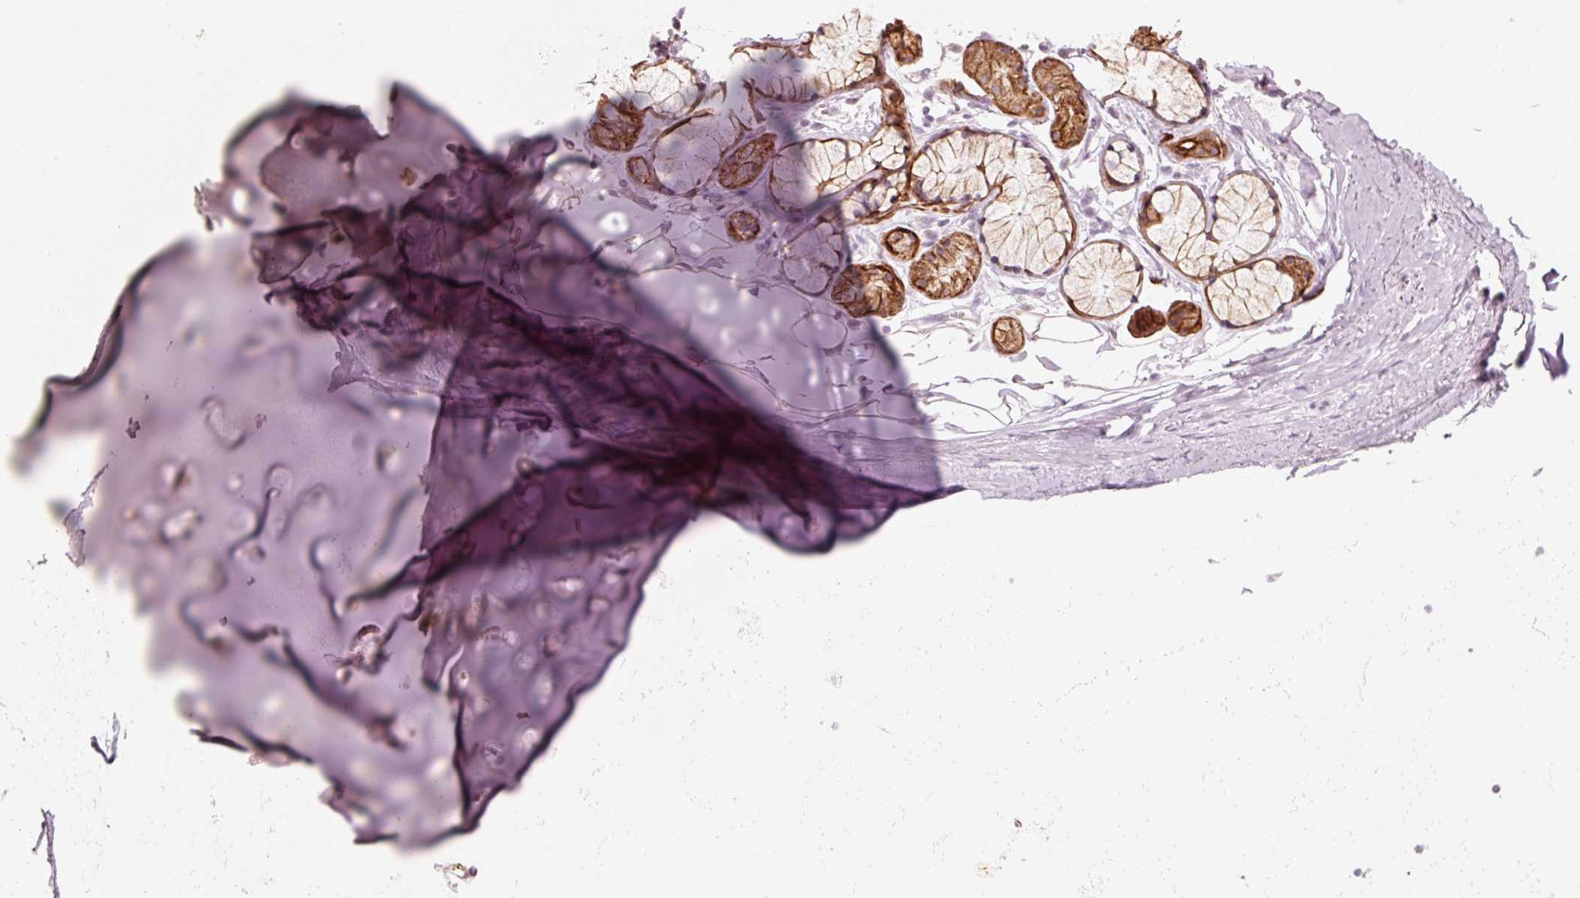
{"staining": {"intensity": "negative", "quantity": "none", "location": "none"}, "tissue": "adipose tissue", "cell_type": "Adipocytes", "image_type": "normal", "snomed": [{"axis": "morphology", "description": "Normal tissue, NOS"}, {"axis": "topography", "description": "Cartilage tissue"}, {"axis": "topography", "description": "Bronchus"}, {"axis": "topography", "description": "Peripheral nerve tissue"}], "caption": "Immunohistochemistry histopathology image of normal adipose tissue stained for a protein (brown), which displays no expression in adipocytes. (DAB (3,3'-diaminobenzidine) IHC visualized using brightfield microscopy, high magnification).", "gene": "TRIM73", "patient": {"sex": "female", "age": 59}}